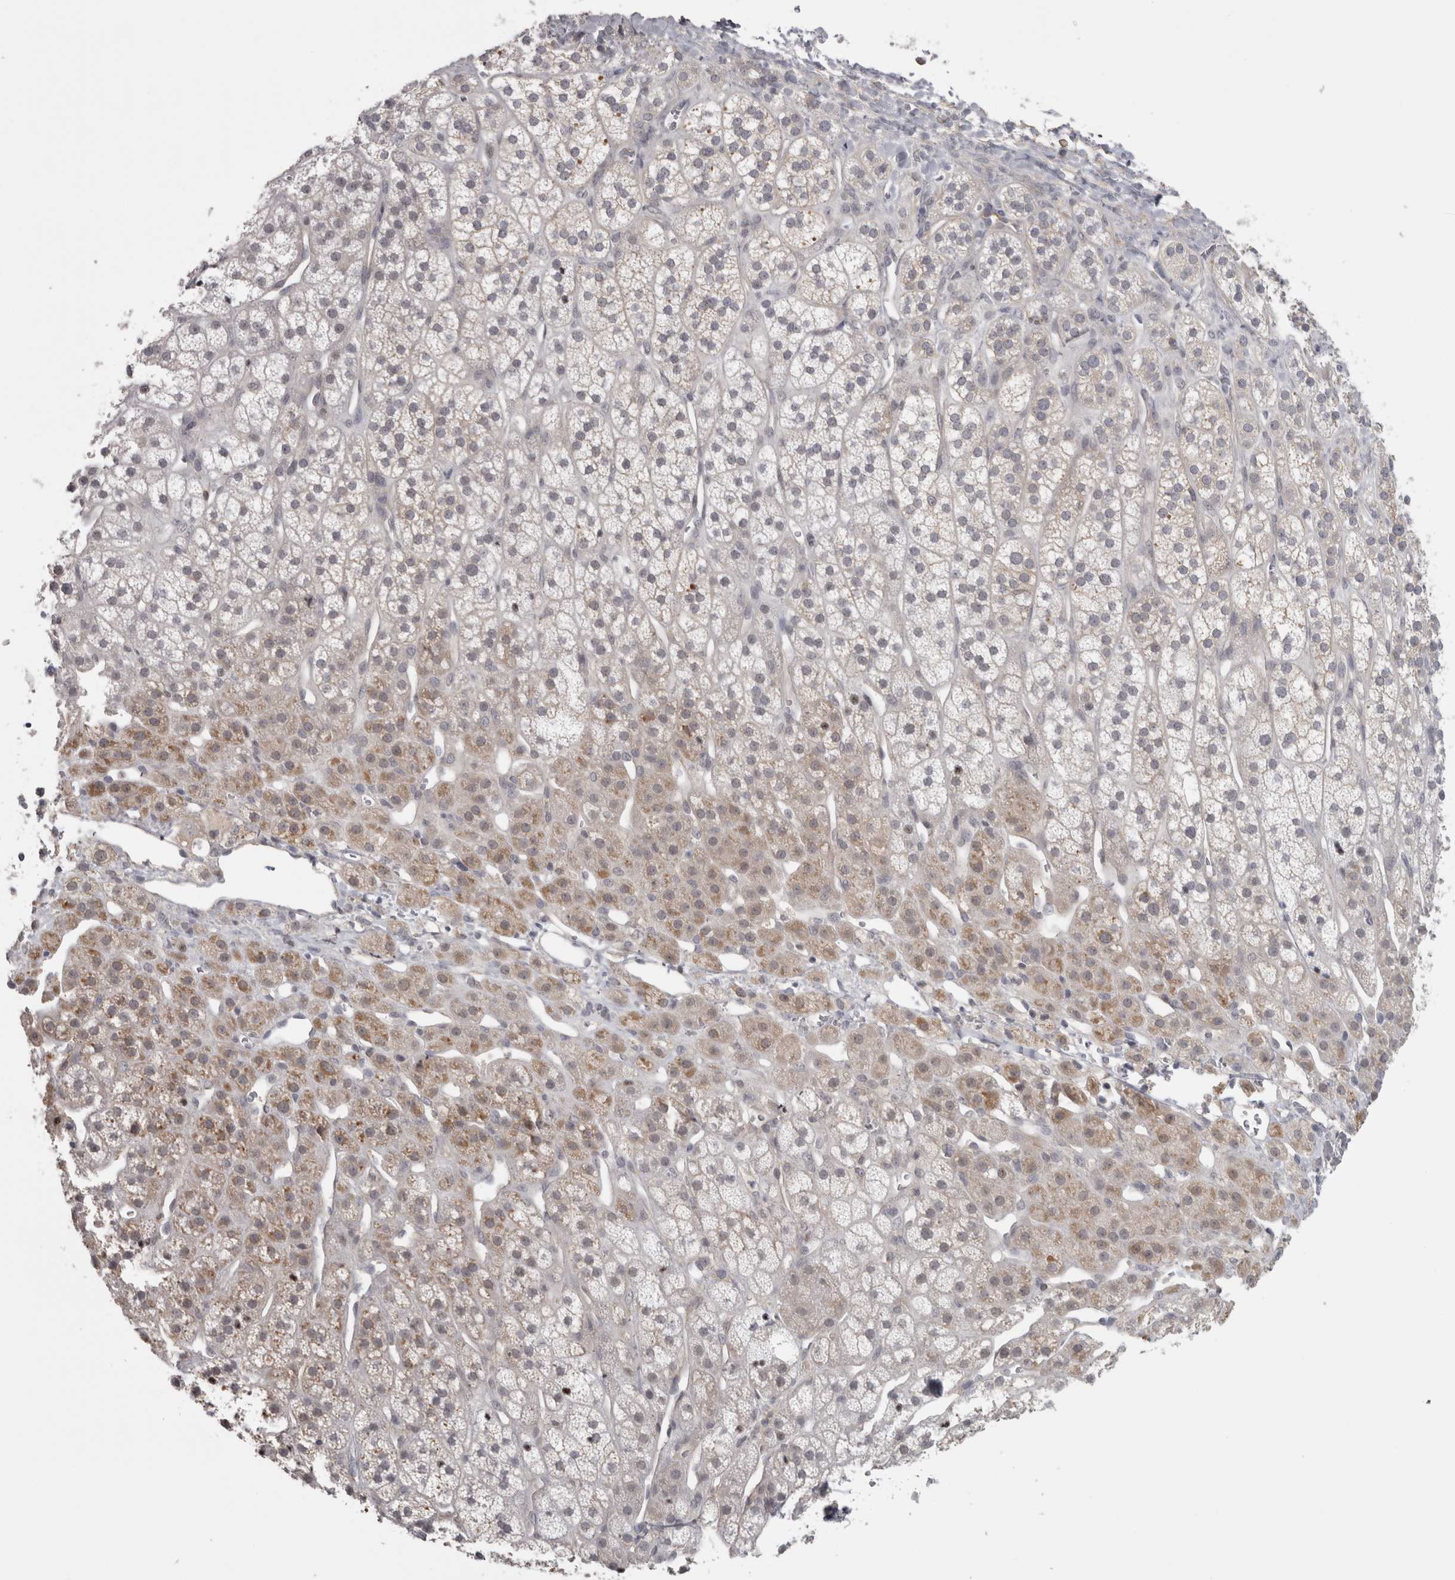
{"staining": {"intensity": "weak", "quantity": ">75%", "location": "cytoplasmic/membranous"}, "tissue": "adrenal gland", "cell_type": "Glandular cells", "image_type": "normal", "snomed": [{"axis": "morphology", "description": "Normal tissue, NOS"}, {"axis": "topography", "description": "Adrenal gland"}], "caption": "High-magnification brightfield microscopy of unremarkable adrenal gland stained with DAB (brown) and counterstained with hematoxylin (blue). glandular cells exhibit weak cytoplasmic/membranous positivity is appreciated in about>75% of cells. Nuclei are stained in blue.", "gene": "PPP1R12B", "patient": {"sex": "male", "age": 56}}